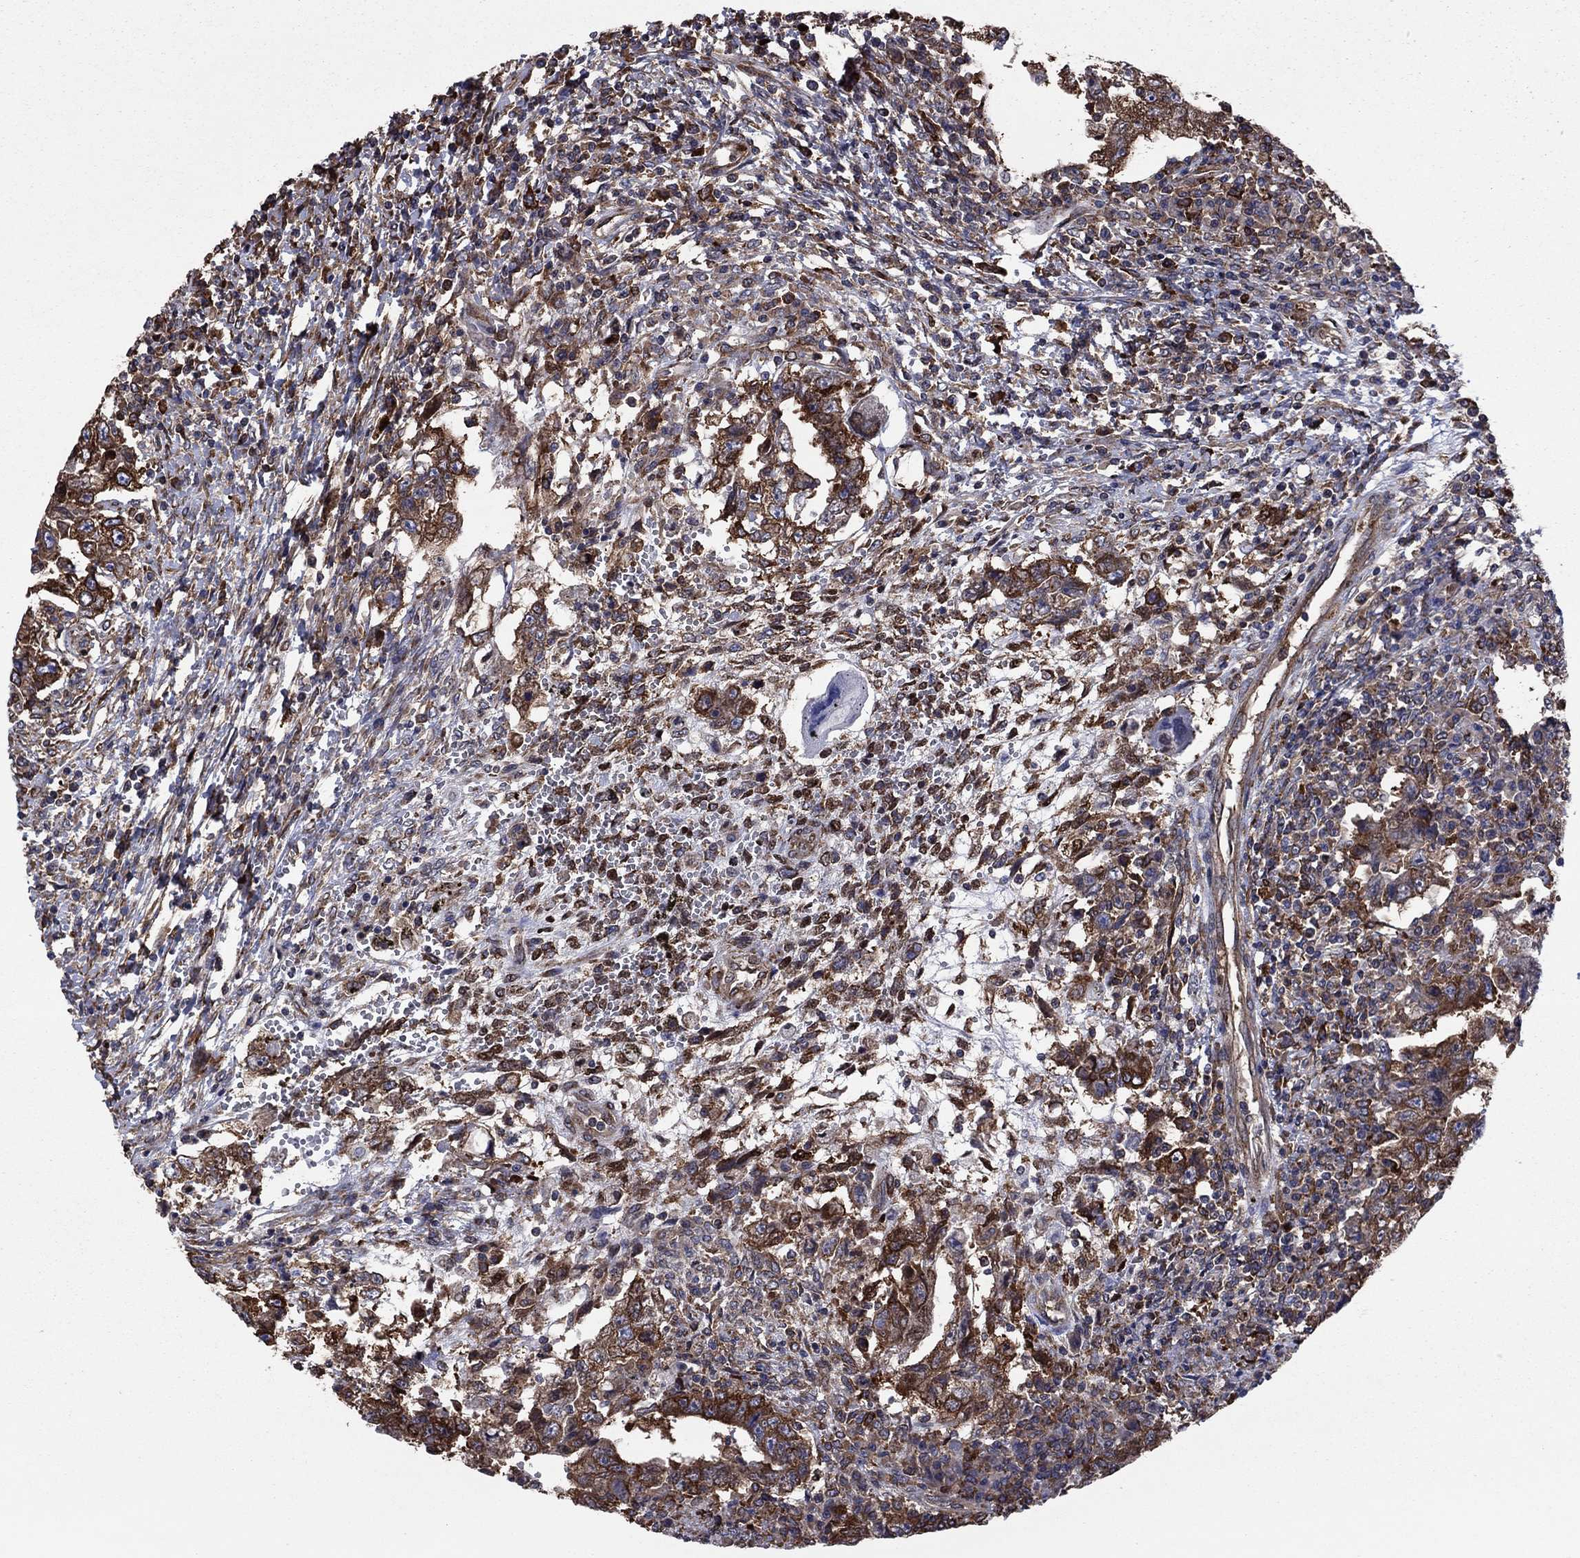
{"staining": {"intensity": "strong", "quantity": "25%-75%", "location": "cytoplasmic/membranous"}, "tissue": "testis cancer", "cell_type": "Tumor cells", "image_type": "cancer", "snomed": [{"axis": "morphology", "description": "Carcinoma, Embryonal, NOS"}, {"axis": "topography", "description": "Testis"}], "caption": "DAB immunohistochemical staining of testis embryonal carcinoma shows strong cytoplasmic/membranous protein positivity in about 25%-75% of tumor cells.", "gene": "YBX1", "patient": {"sex": "male", "age": 26}}